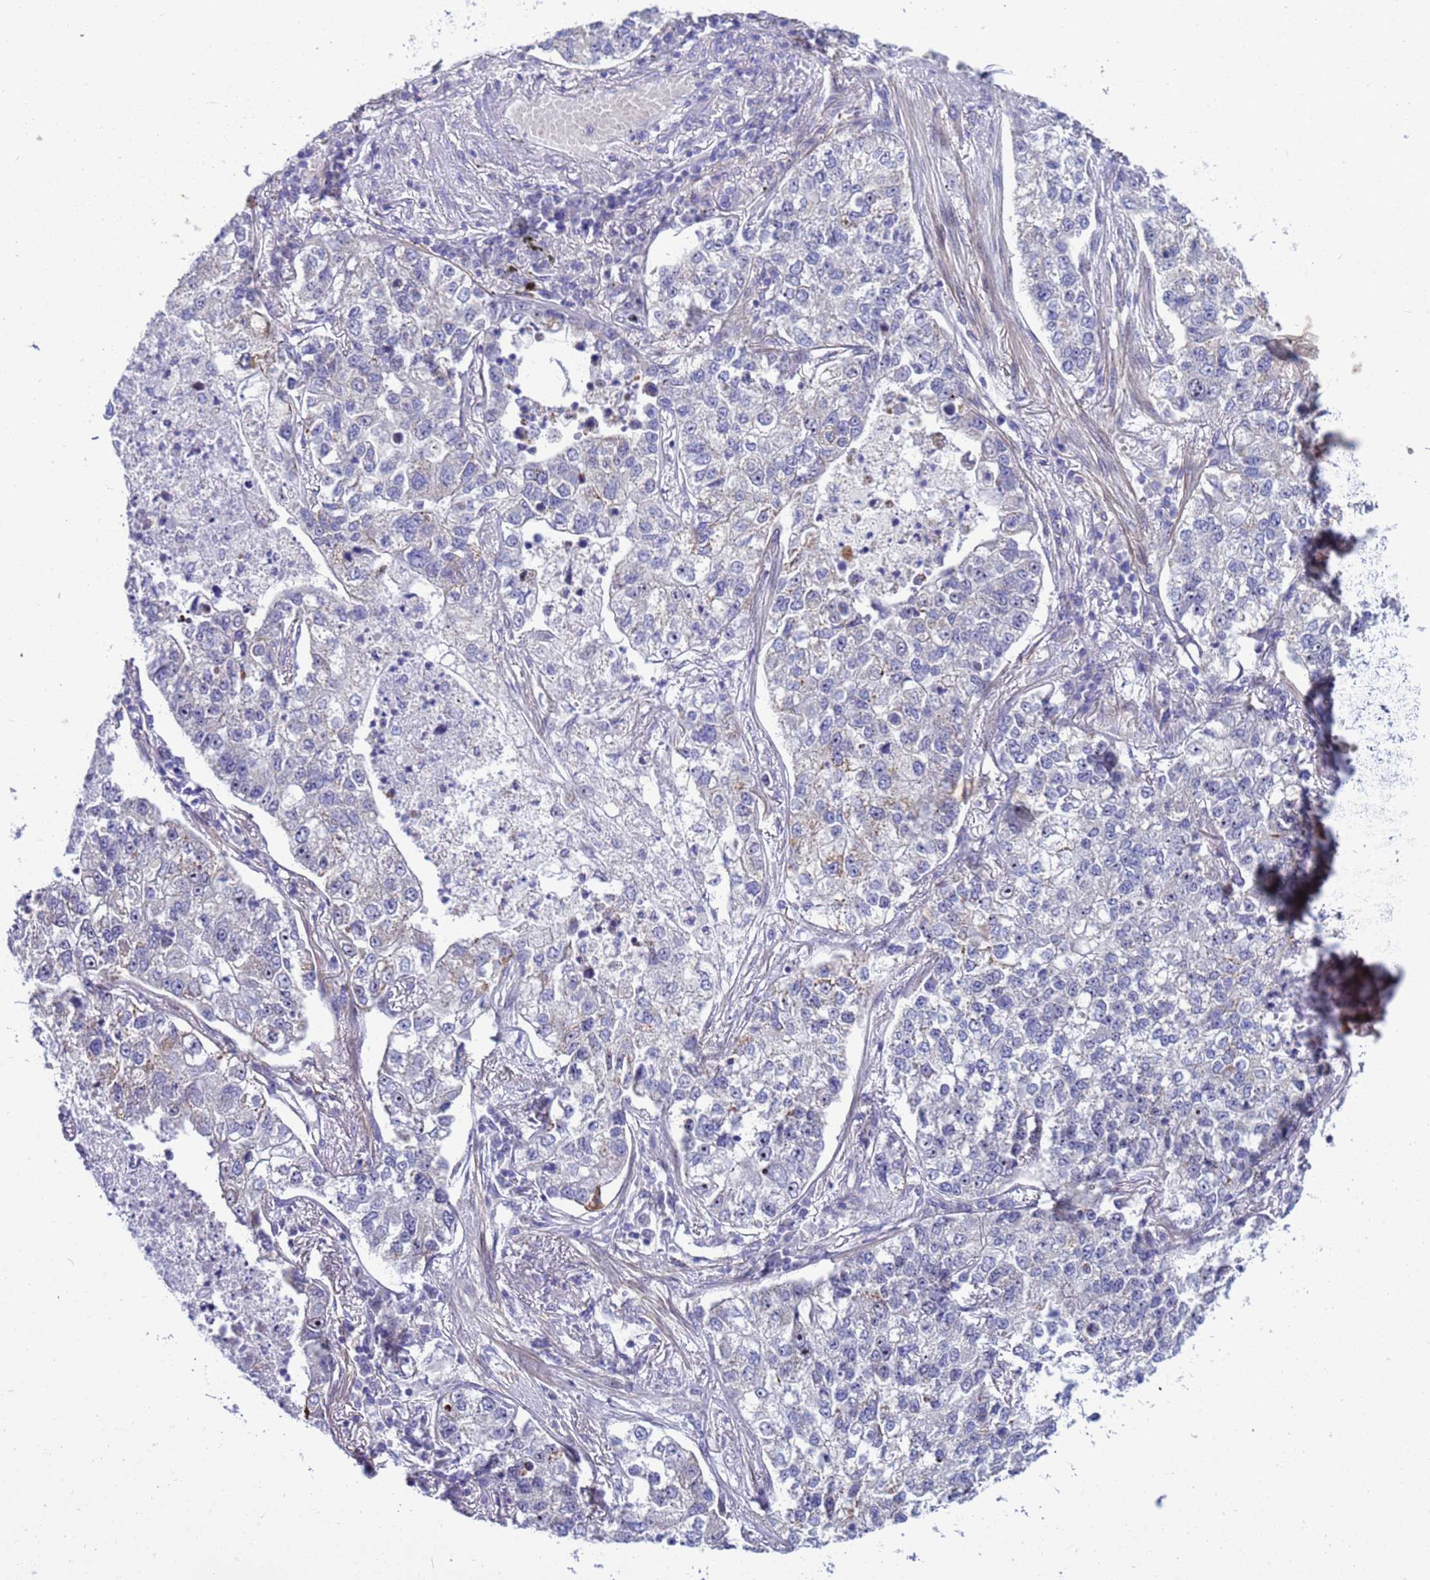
{"staining": {"intensity": "weak", "quantity": "<25%", "location": "nuclear"}, "tissue": "lung cancer", "cell_type": "Tumor cells", "image_type": "cancer", "snomed": [{"axis": "morphology", "description": "Adenocarcinoma, NOS"}, {"axis": "topography", "description": "Lung"}], "caption": "Tumor cells are negative for protein expression in human adenocarcinoma (lung).", "gene": "LRATD1", "patient": {"sex": "male", "age": 49}}